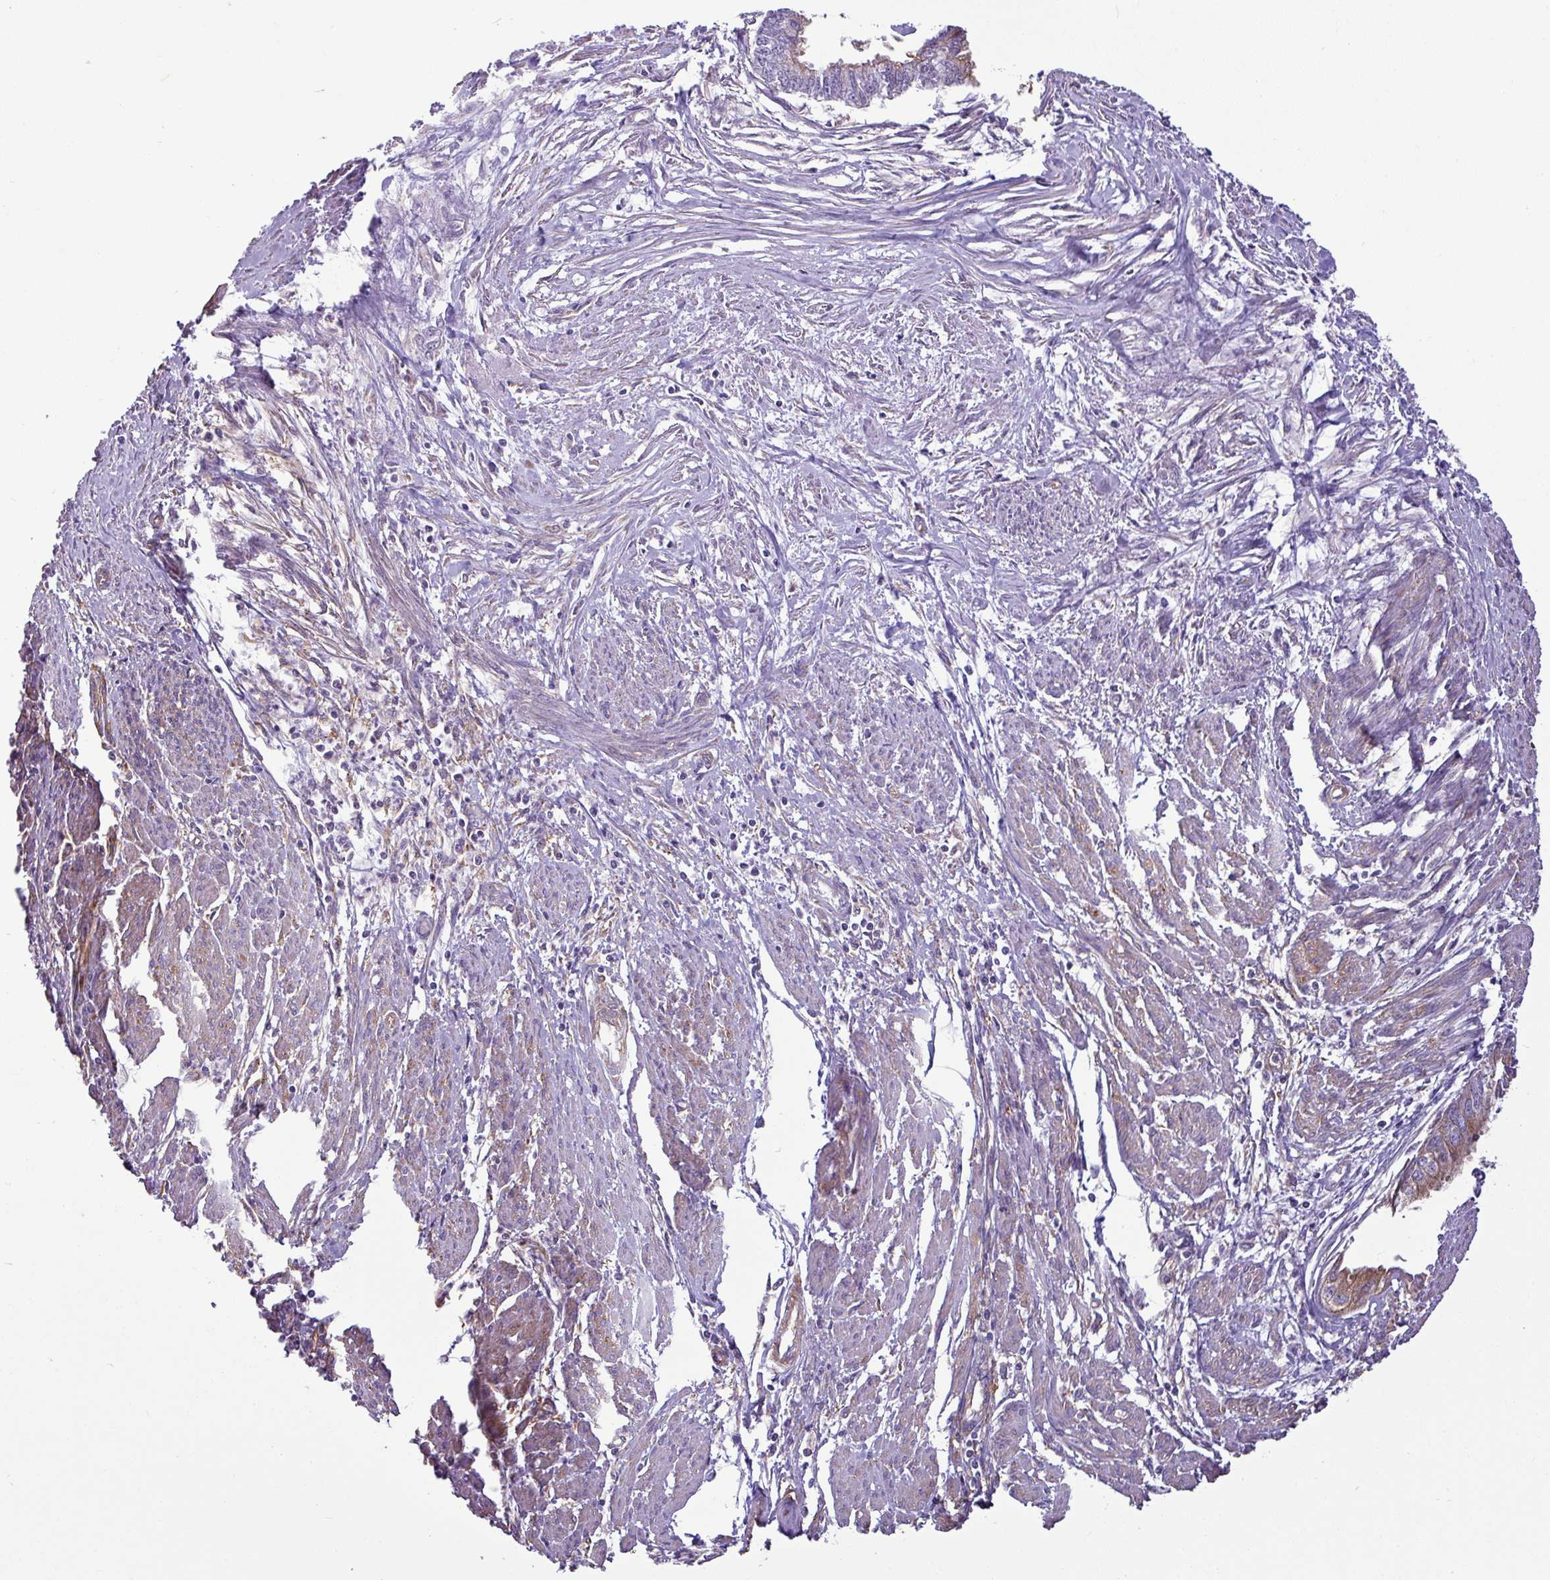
{"staining": {"intensity": "moderate", "quantity": "25%-75%", "location": "cytoplasmic/membranous"}, "tissue": "endometrial cancer", "cell_type": "Tumor cells", "image_type": "cancer", "snomed": [{"axis": "morphology", "description": "Adenocarcinoma, NOS"}, {"axis": "topography", "description": "Endometrium"}], "caption": "Protein staining by IHC demonstrates moderate cytoplasmic/membranous staining in approximately 25%-75% of tumor cells in endometrial cancer (adenocarcinoma).", "gene": "XNDC1N", "patient": {"sex": "female", "age": 73}}